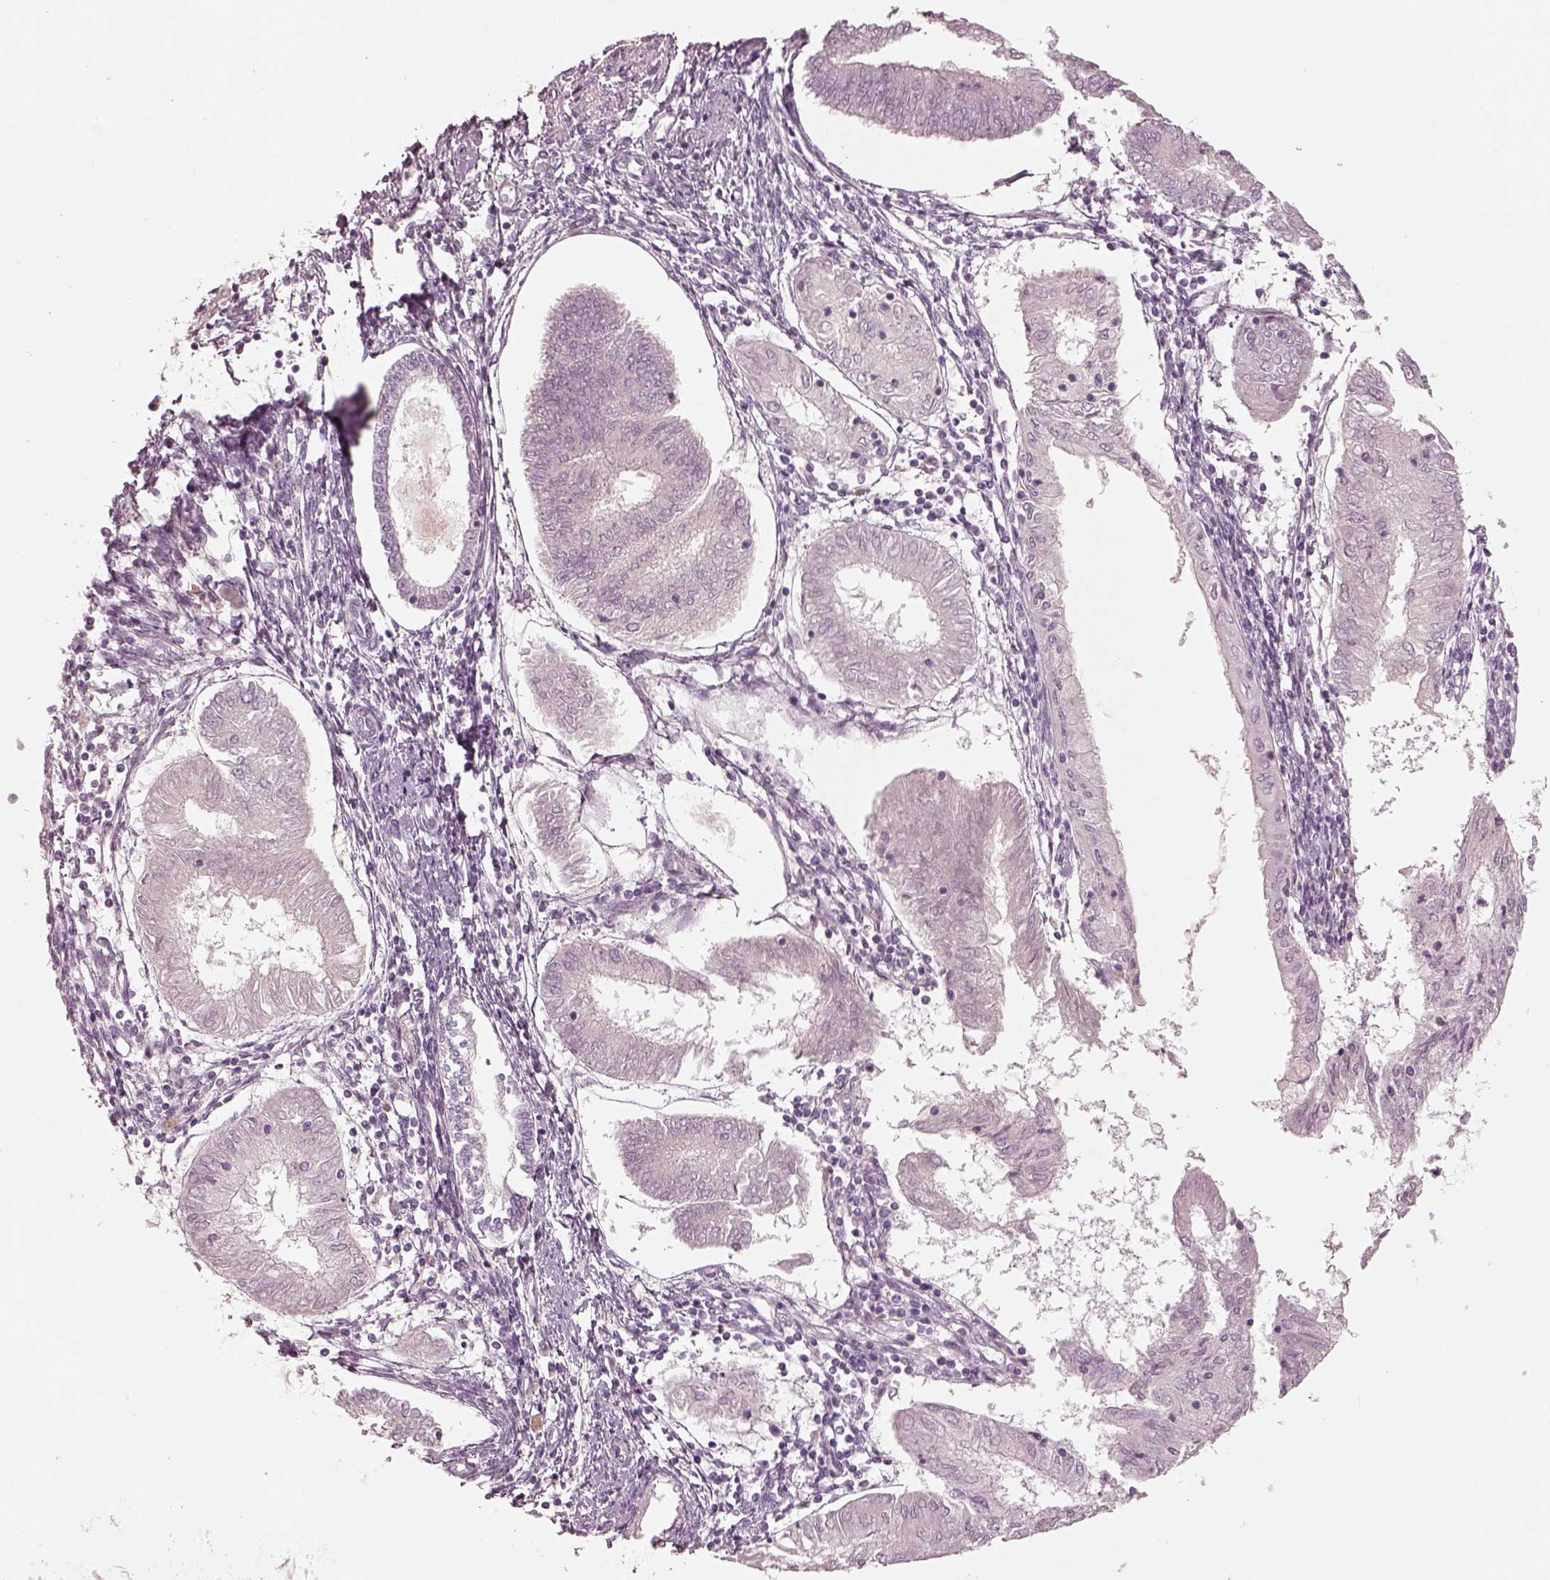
{"staining": {"intensity": "negative", "quantity": "none", "location": "none"}, "tissue": "endometrial cancer", "cell_type": "Tumor cells", "image_type": "cancer", "snomed": [{"axis": "morphology", "description": "Adenocarcinoma, NOS"}, {"axis": "topography", "description": "Endometrium"}], "caption": "Immunohistochemistry of human endometrial cancer displays no staining in tumor cells. (DAB (3,3'-diaminobenzidine) IHC visualized using brightfield microscopy, high magnification).", "gene": "SPATA6L", "patient": {"sex": "female", "age": 68}}